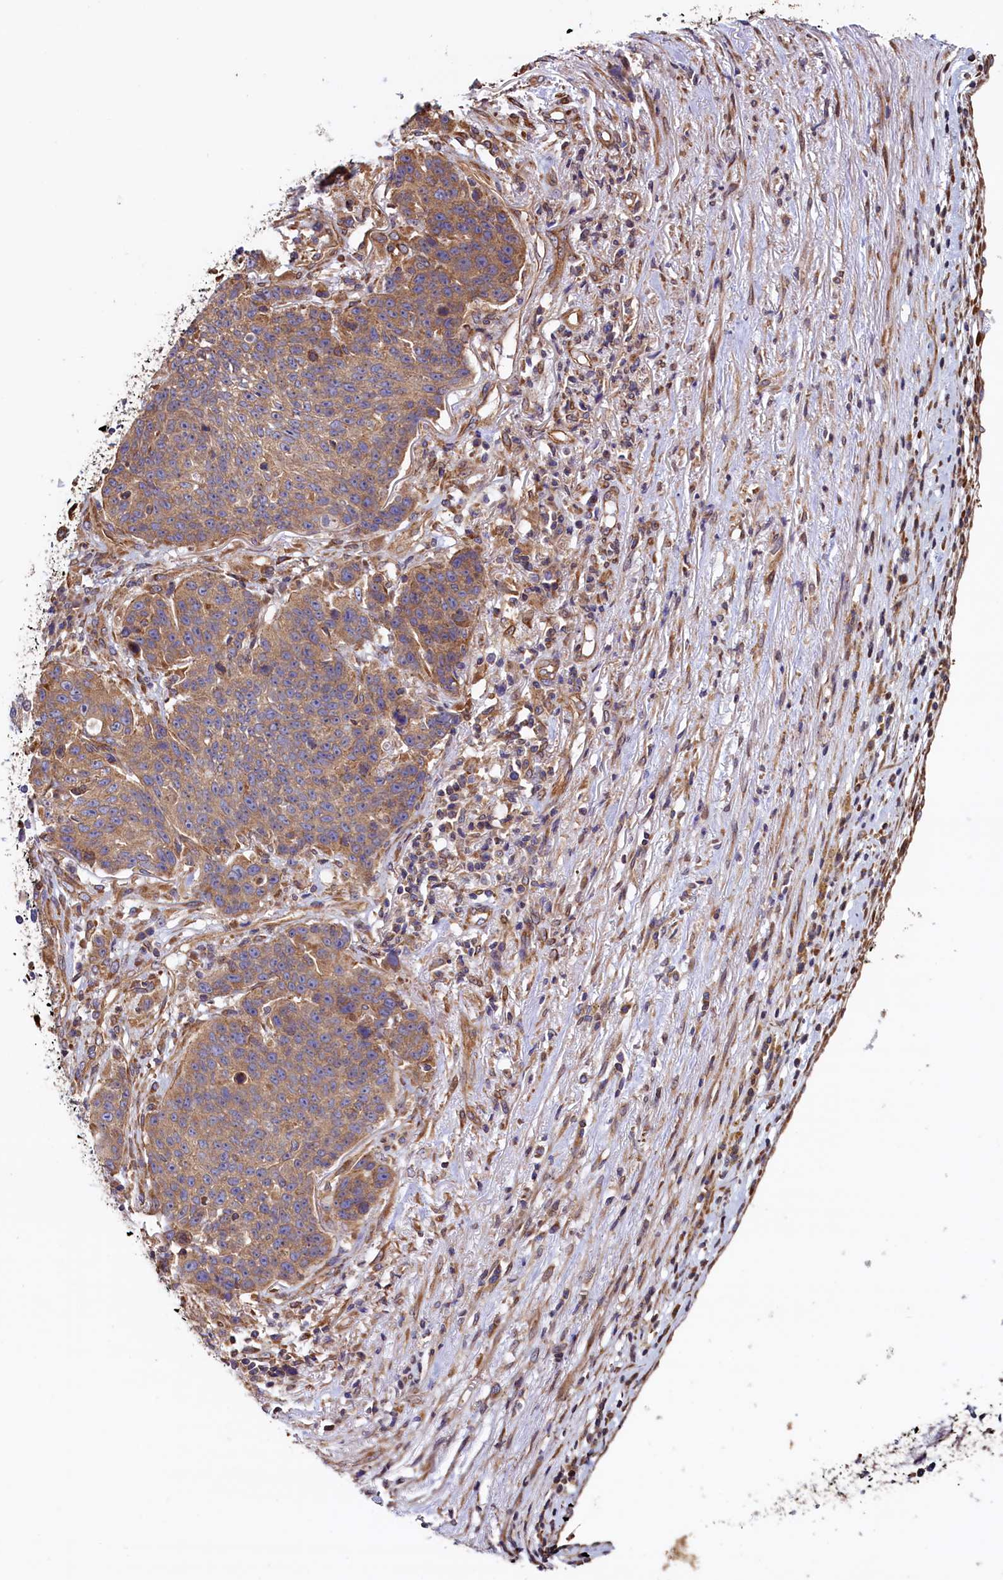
{"staining": {"intensity": "weak", "quantity": "25%-75%", "location": "cytoplasmic/membranous"}, "tissue": "lung cancer", "cell_type": "Tumor cells", "image_type": "cancer", "snomed": [{"axis": "morphology", "description": "Normal tissue, NOS"}, {"axis": "morphology", "description": "Squamous cell carcinoma, NOS"}, {"axis": "topography", "description": "Lymph node"}, {"axis": "topography", "description": "Lung"}], "caption": "Lung cancer stained for a protein displays weak cytoplasmic/membranous positivity in tumor cells.", "gene": "ATXN2L", "patient": {"sex": "male", "age": 66}}